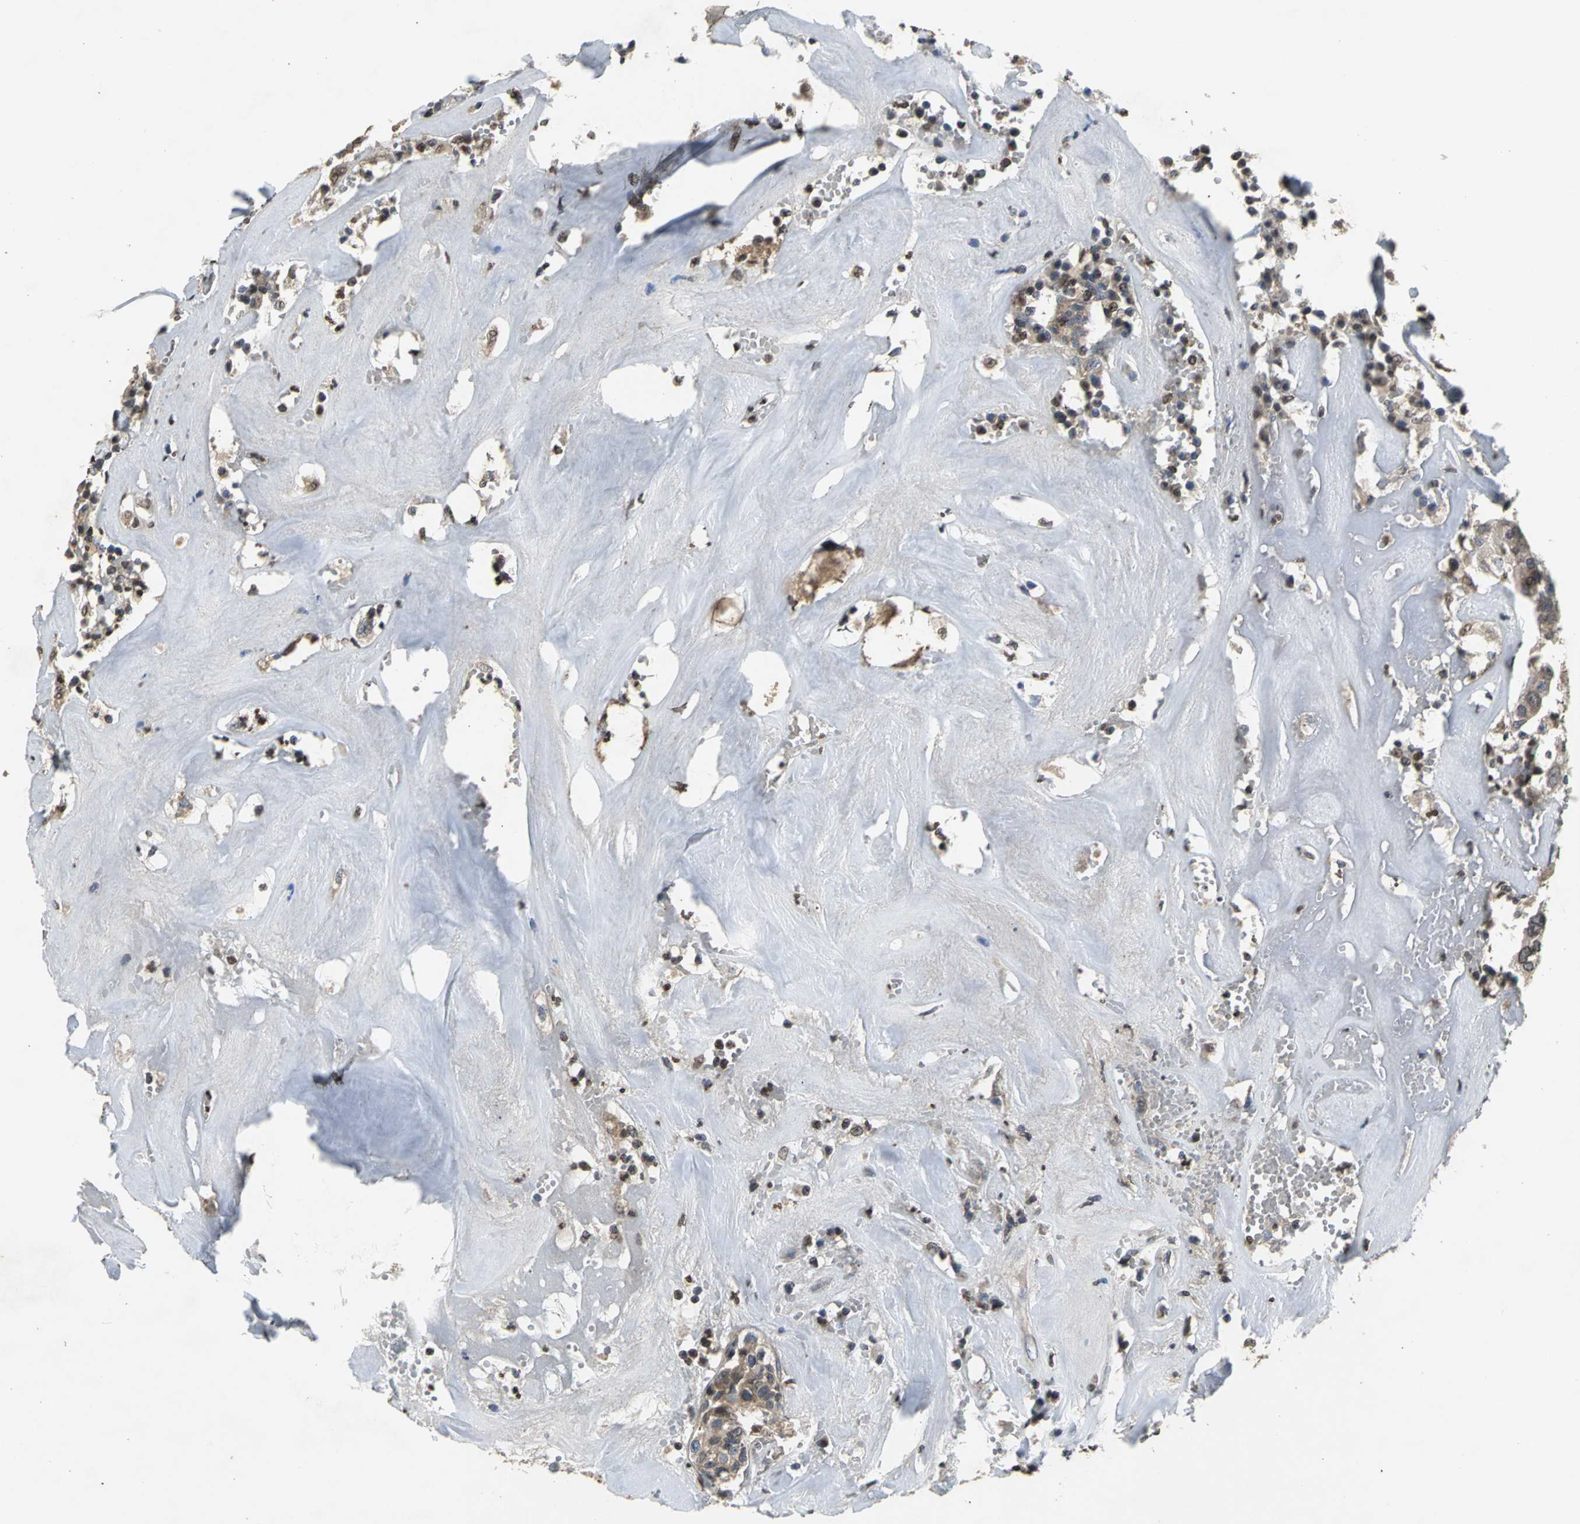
{"staining": {"intensity": "moderate", "quantity": ">75%", "location": "cytoplasmic/membranous,nuclear"}, "tissue": "head and neck cancer", "cell_type": "Tumor cells", "image_type": "cancer", "snomed": [{"axis": "morphology", "description": "Adenocarcinoma, NOS"}, {"axis": "topography", "description": "Salivary gland"}, {"axis": "topography", "description": "Head-Neck"}], "caption": "Head and neck cancer (adenocarcinoma) stained with immunohistochemistry (IHC) reveals moderate cytoplasmic/membranous and nuclear expression in approximately >75% of tumor cells.", "gene": "AHR", "patient": {"sex": "female", "age": 65}}